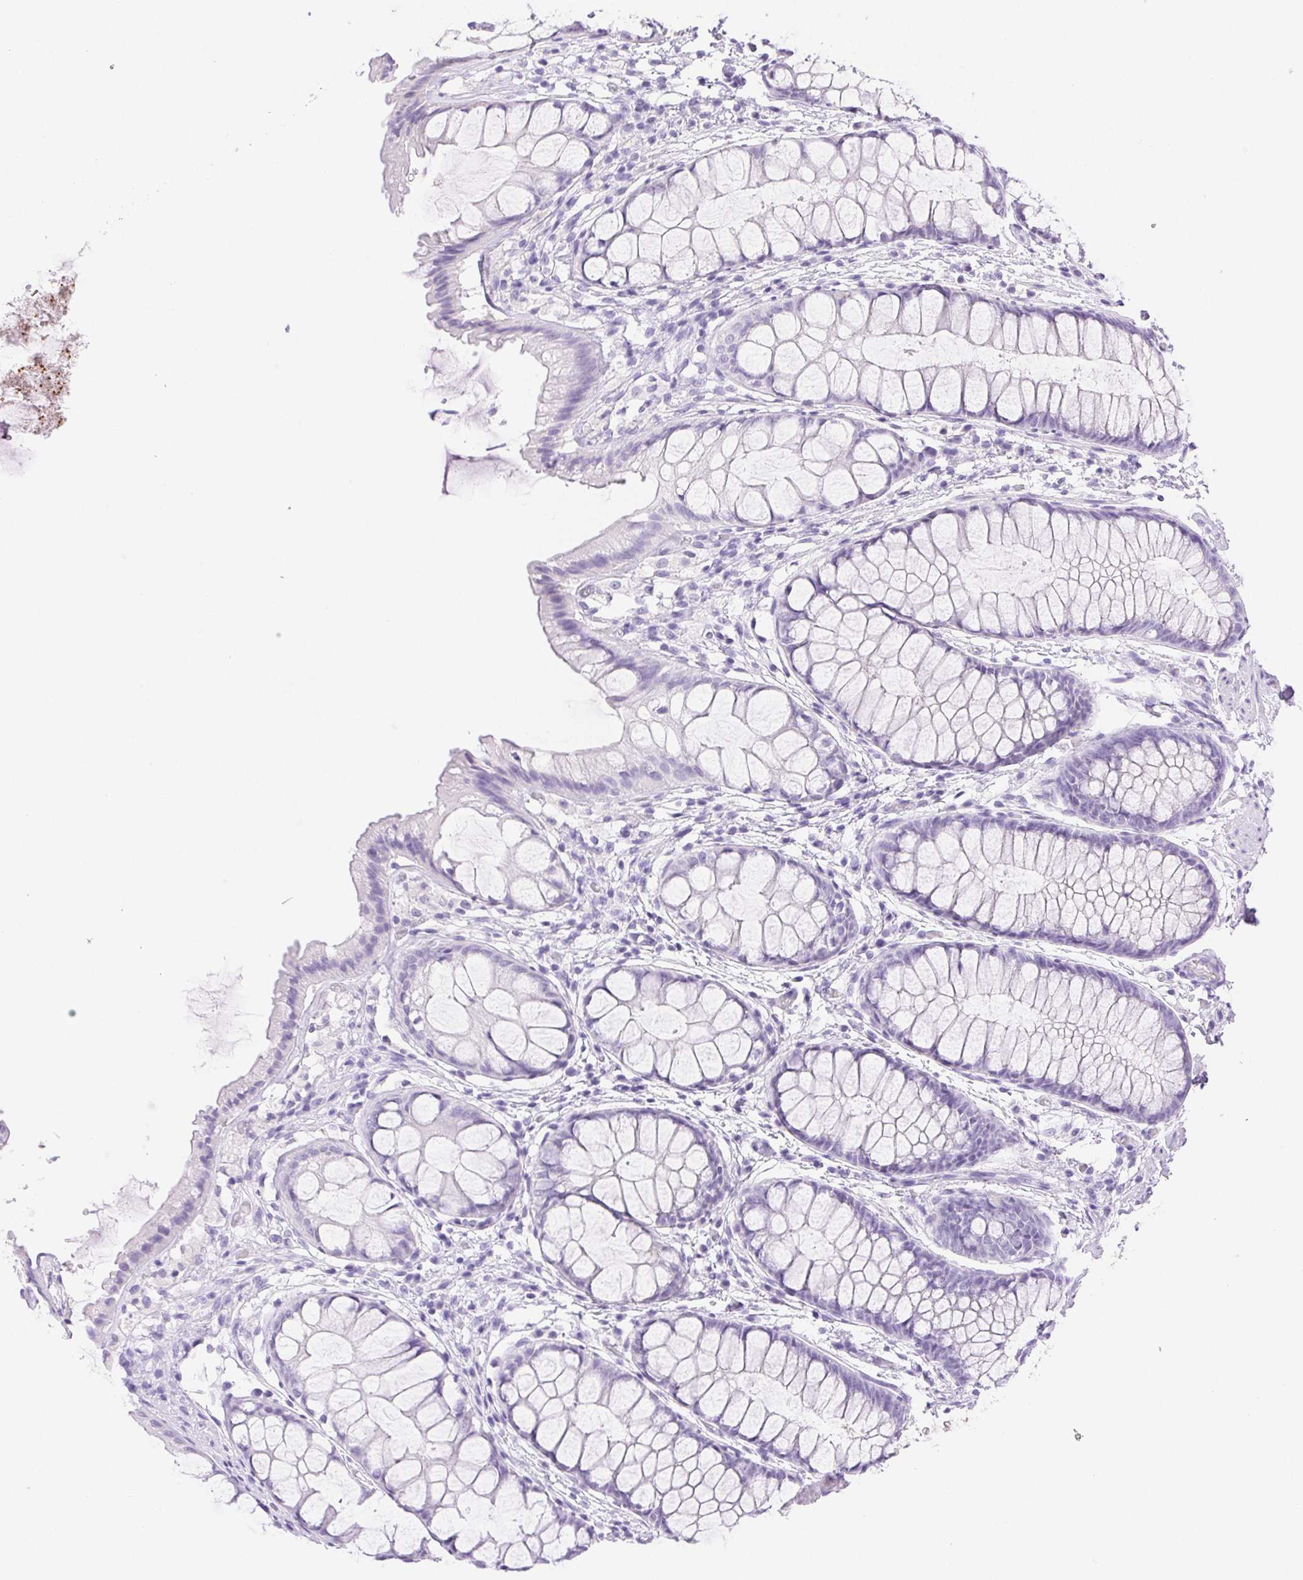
{"staining": {"intensity": "negative", "quantity": "none", "location": "none"}, "tissue": "rectum", "cell_type": "Glandular cells", "image_type": "normal", "snomed": [{"axis": "morphology", "description": "Normal tissue, NOS"}, {"axis": "topography", "description": "Rectum"}], "caption": "This is a histopathology image of IHC staining of benign rectum, which shows no expression in glandular cells. The staining is performed using DAB brown chromogen with nuclei counter-stained in using hematoxylin.", "gene": "SPACA4", "patient": {"sex": "female", "age": 62}}